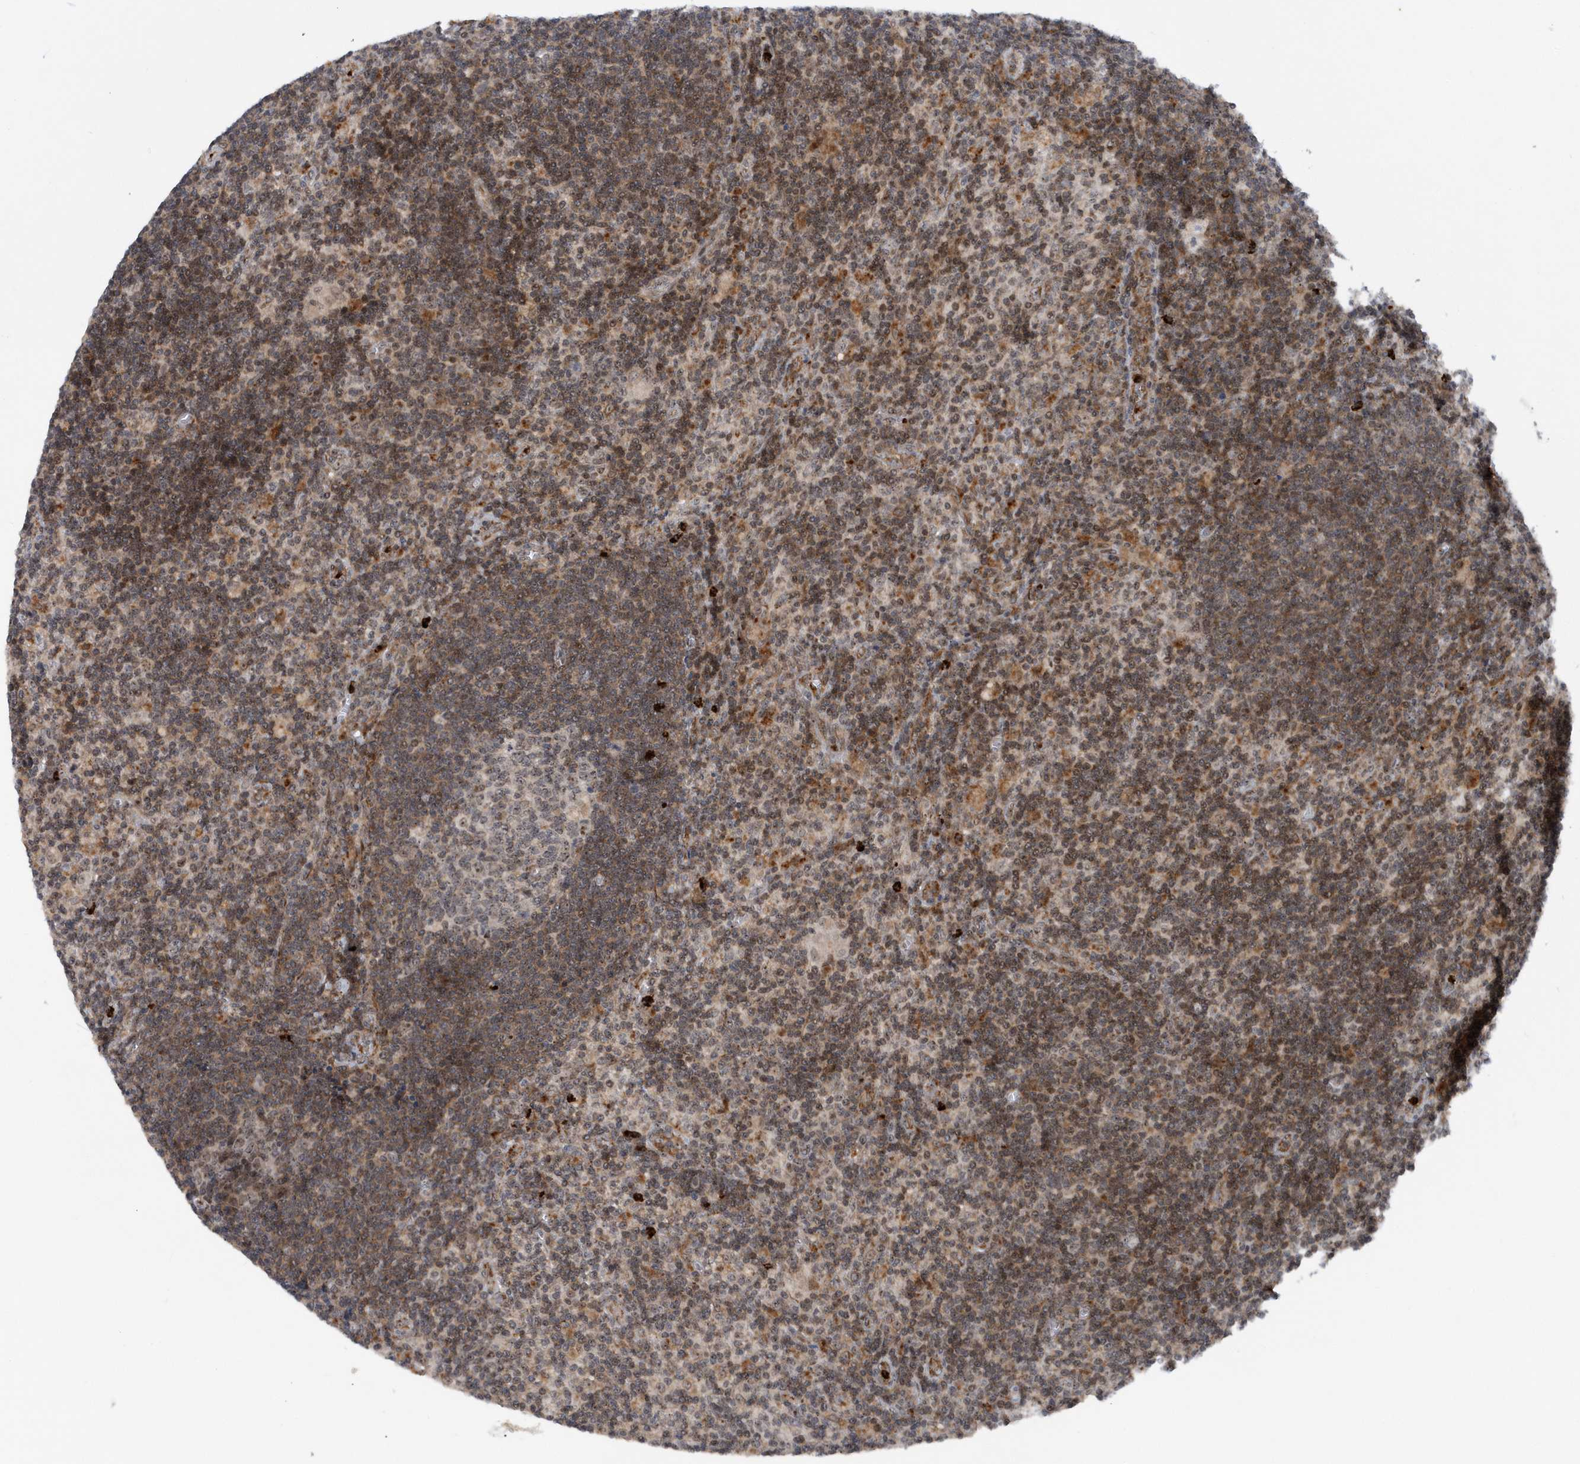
{"staining": {"intensity": "moderate", "quantity": "<25%", "location": "cytoplasmic/membranous"}, "tissue": "lymph node", "cell_type": "Germinal center cells", "image_type": "normal", "snomed": [{"axis": "morphology", "description": "Normal tissue, NOS"}, {"axis": "topography", "description": "Lymph node"}], "caption": "This image displays immunohistochemistry staining of normal lymph node, with low moderate cytoplasmic/membranous positivity in about <25% of germinal center cells.", "gene": "SOWAHB", "patient": {"sex": "male", "age": 69}}